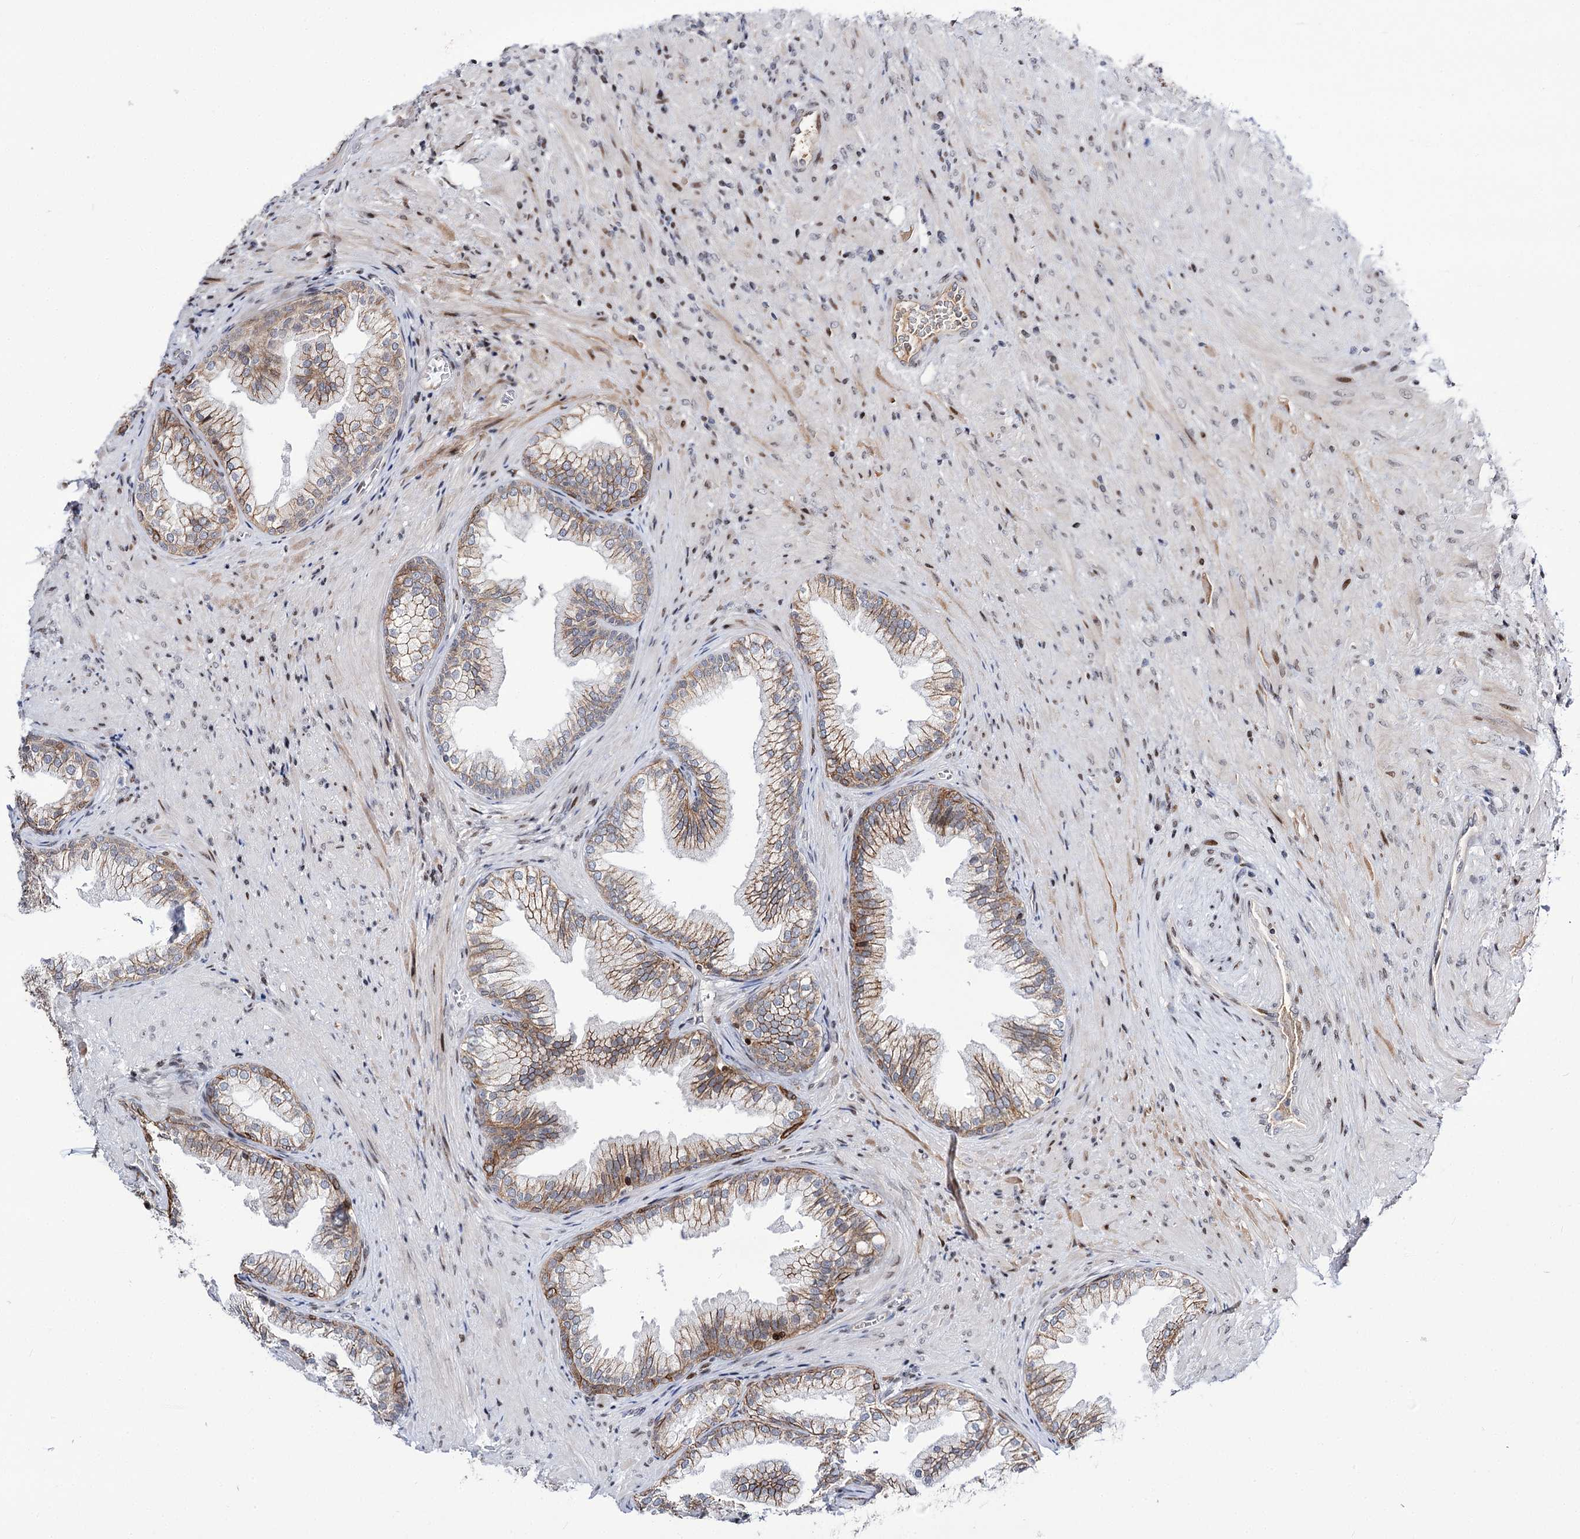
{"staining": {"intensity": "moderate", "quantity": "25%-75%", "location": "cytoplasmic/membranous"}, "tissue": "prostate", "cell_type": "Glandular cells", "image_type": "normal", "snomed": [{"axis": "morphology", "description": "Normal tissue, NOS"}, {"axis": "topography", "description": "Prostate"}], "caption": "Moderate cytoplasmic/membranous positivity is present in approximately 25%-75% of glandular cells in normal prostate.", "gene": "ITFG2", "patient": {"sex": "male", "age": 76}}